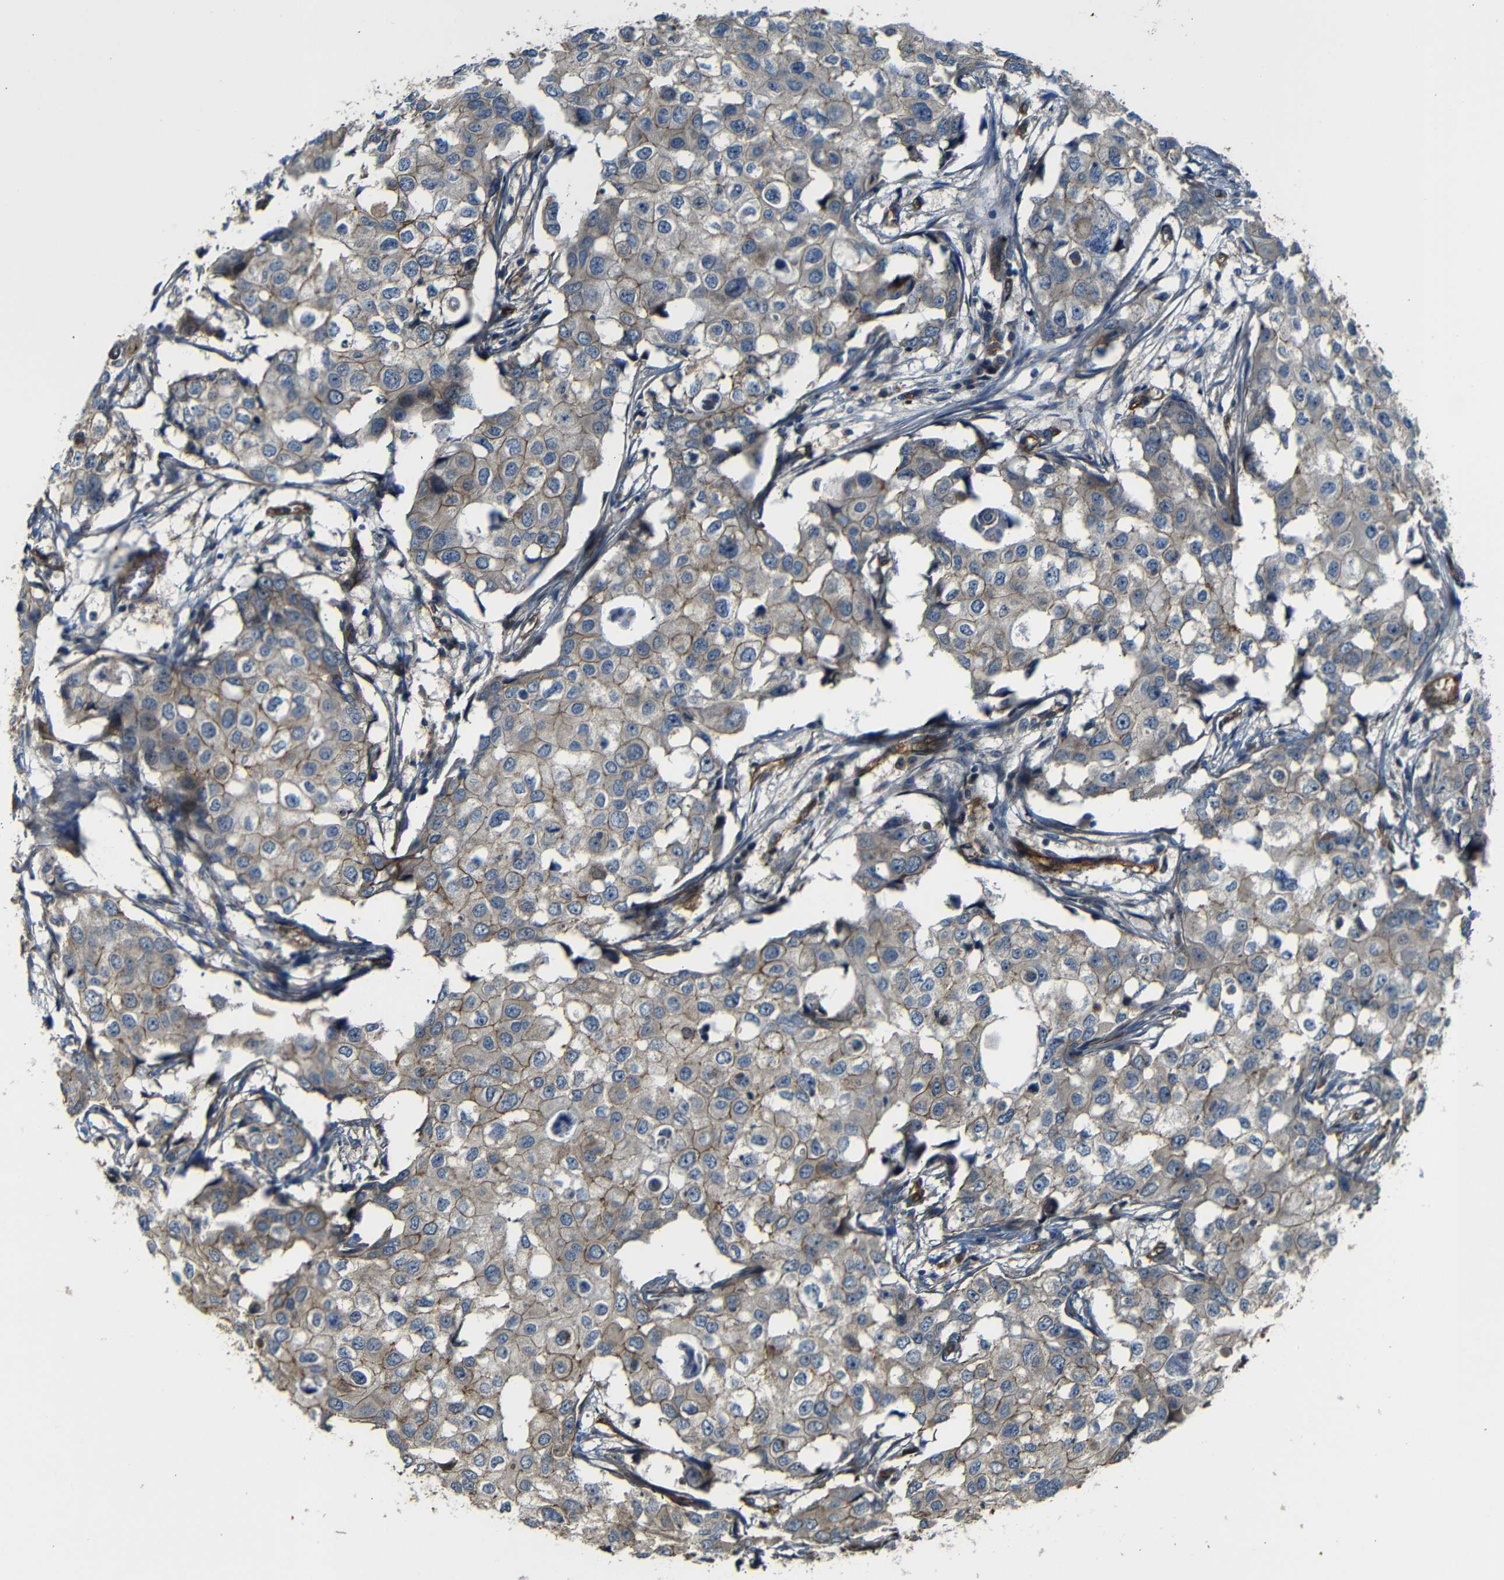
{"staining": {"intensity": "moderate", "quantity": ">75%", "location": "cytoplasmic/membranous"}, "tissue": "breast cancer", "cell_type": "Tumor cells", "image_type": "cancer", "snomed": [{"axis": "morphology", "description": "Duct carcinoma"}, {"axis": "topography", "description": "Breast"}], "caption": "Breast infiltrating ductal carcinoma tissue displays moderate cytoplasmic/membranous staining in about >75% of tumor cells", "gene": "RELL1", "patient": {"sex": "female", "age": 27}}